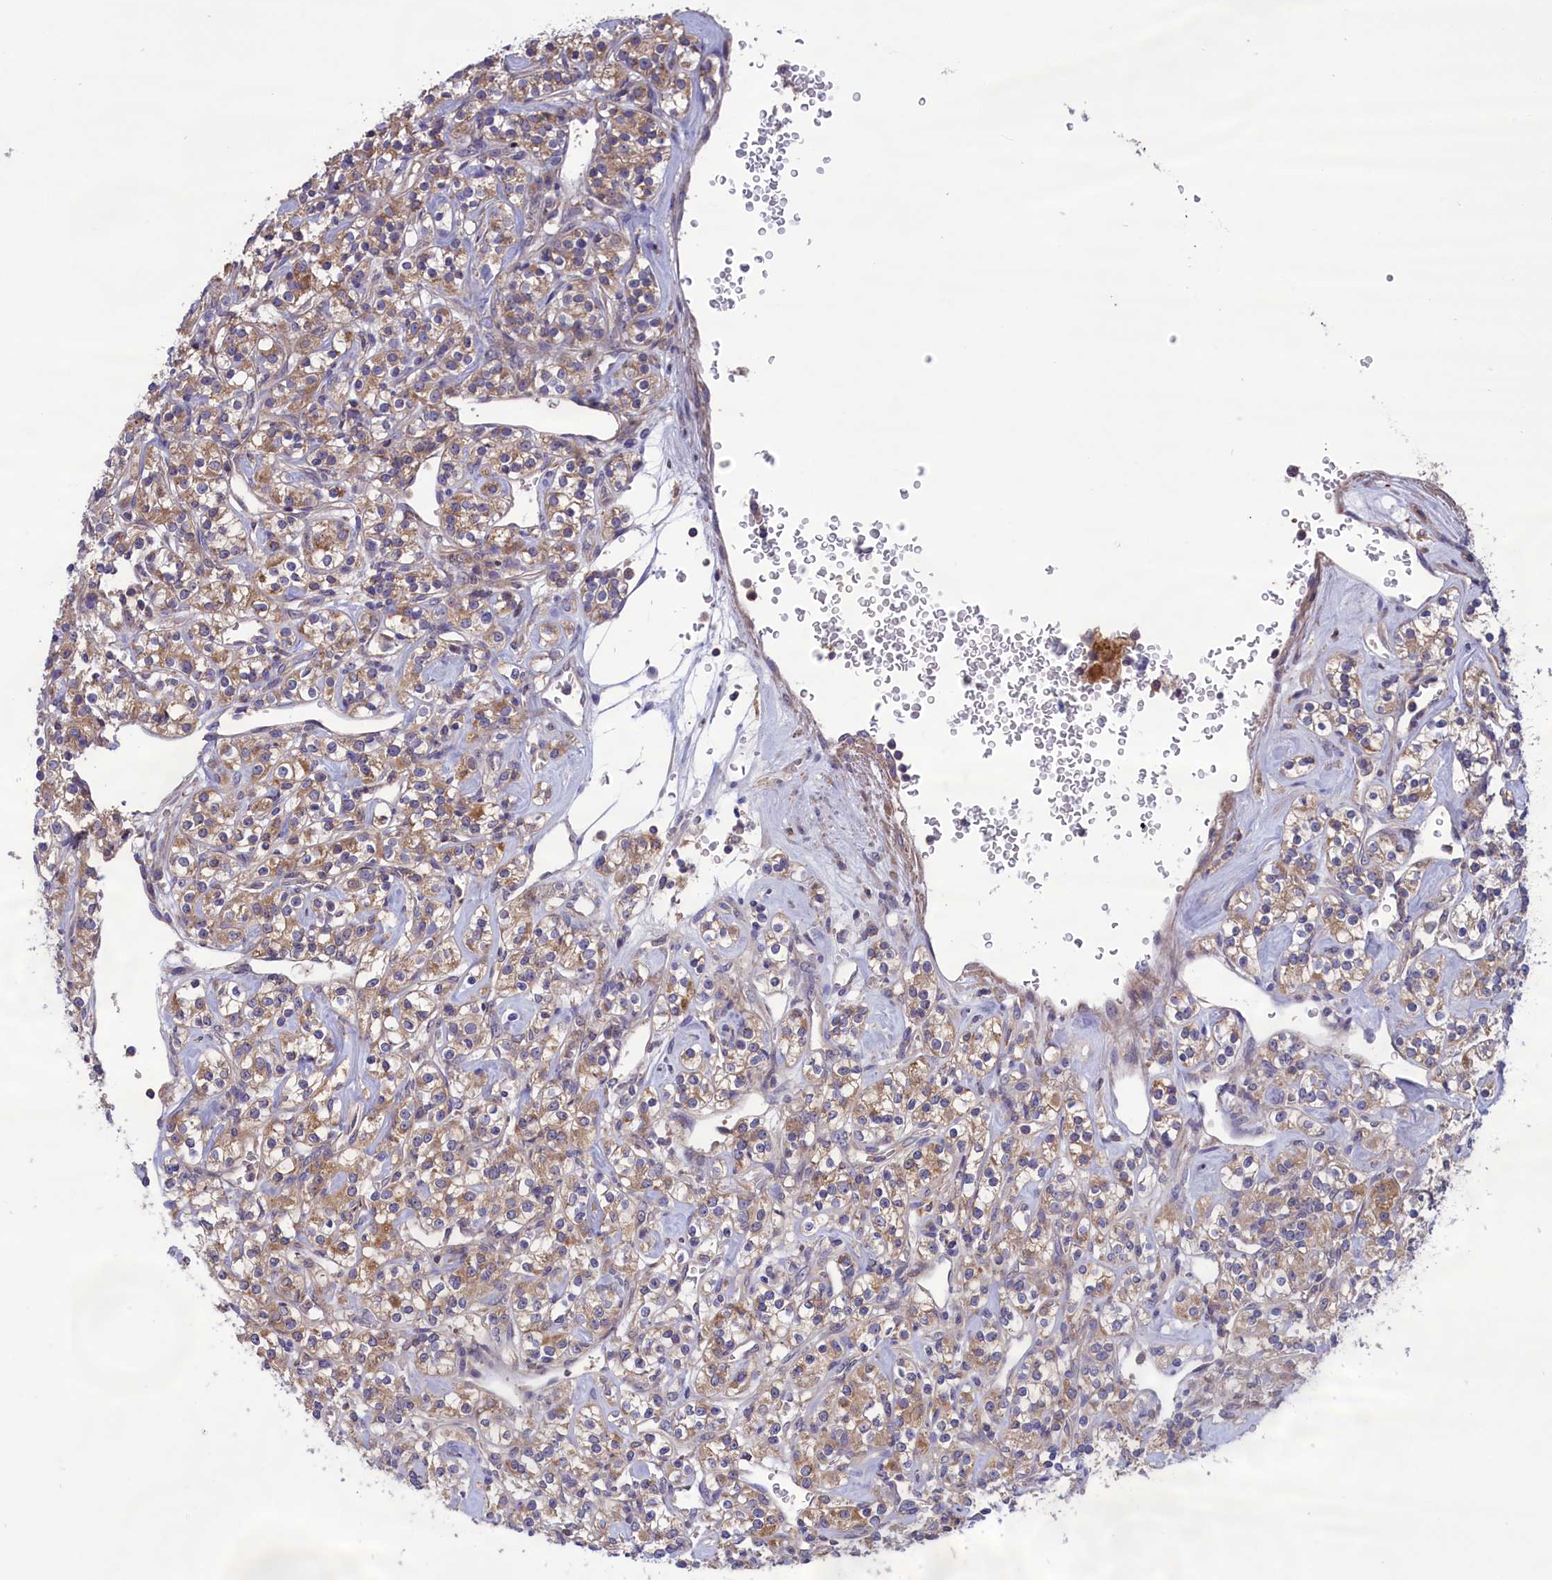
{"staining": {"intensity": "moderate", "quantity": ">75%", "location": "cytoplasmic/membranous"}, "tissue": "renal cancer", "cell_type": "Tumor cells", "image_type": "cancer", "snomed": [{"axis": "morphology", "description": "Adenocarcinoma, NOS"}, {"axis": "topography", "description": "Kidney"}], "caption": "Immunohistochemical staining of renal adenocarcinoma demonstrates medium levels of moderate cytoplasmic/membranous expression in approximately >75% of tumor cells.", "gene": "AMDHD2", "patient": {"sex": "male", "age": 77}}